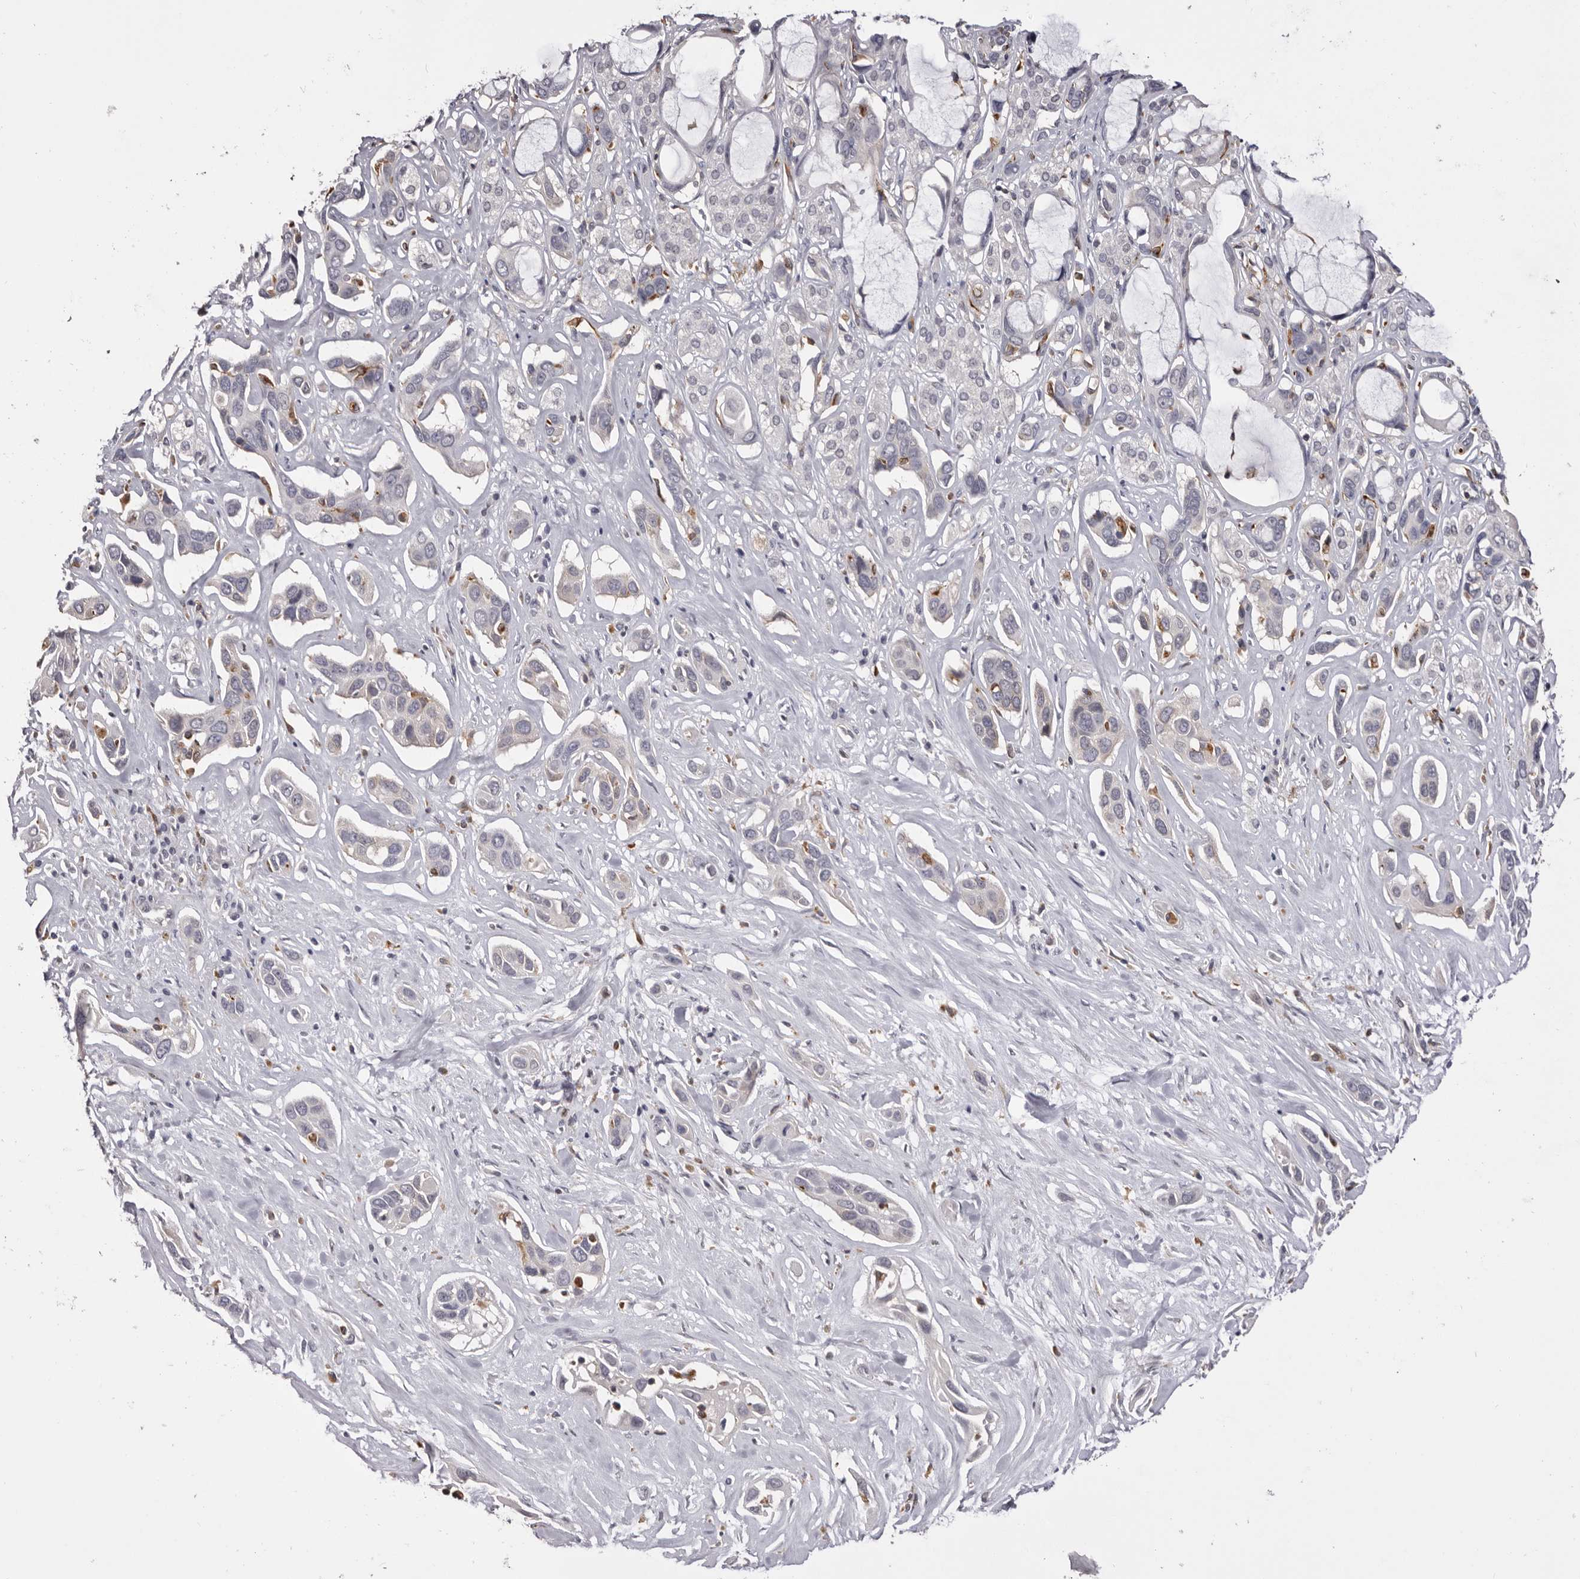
{"staining": {"intensity": "negative", "quantity": "none", "location": "none"}, "tissue": "pancreatic cancer", "cell_type": "Tumor cells", "image_type": "cancer", "snomed": [{"axis": "morphology", "description": "Adenocarcinoma, NOS"}, {"axis": "topography", "description": "Pancreas"}], "caption": "This is an immunohistochemistry micrograph of pancreatic cancer (adenocarcinoma). There is no expression in tumor cells.", "gene": "TNNI1", "patient": {"sex": "female", "age": 60}}